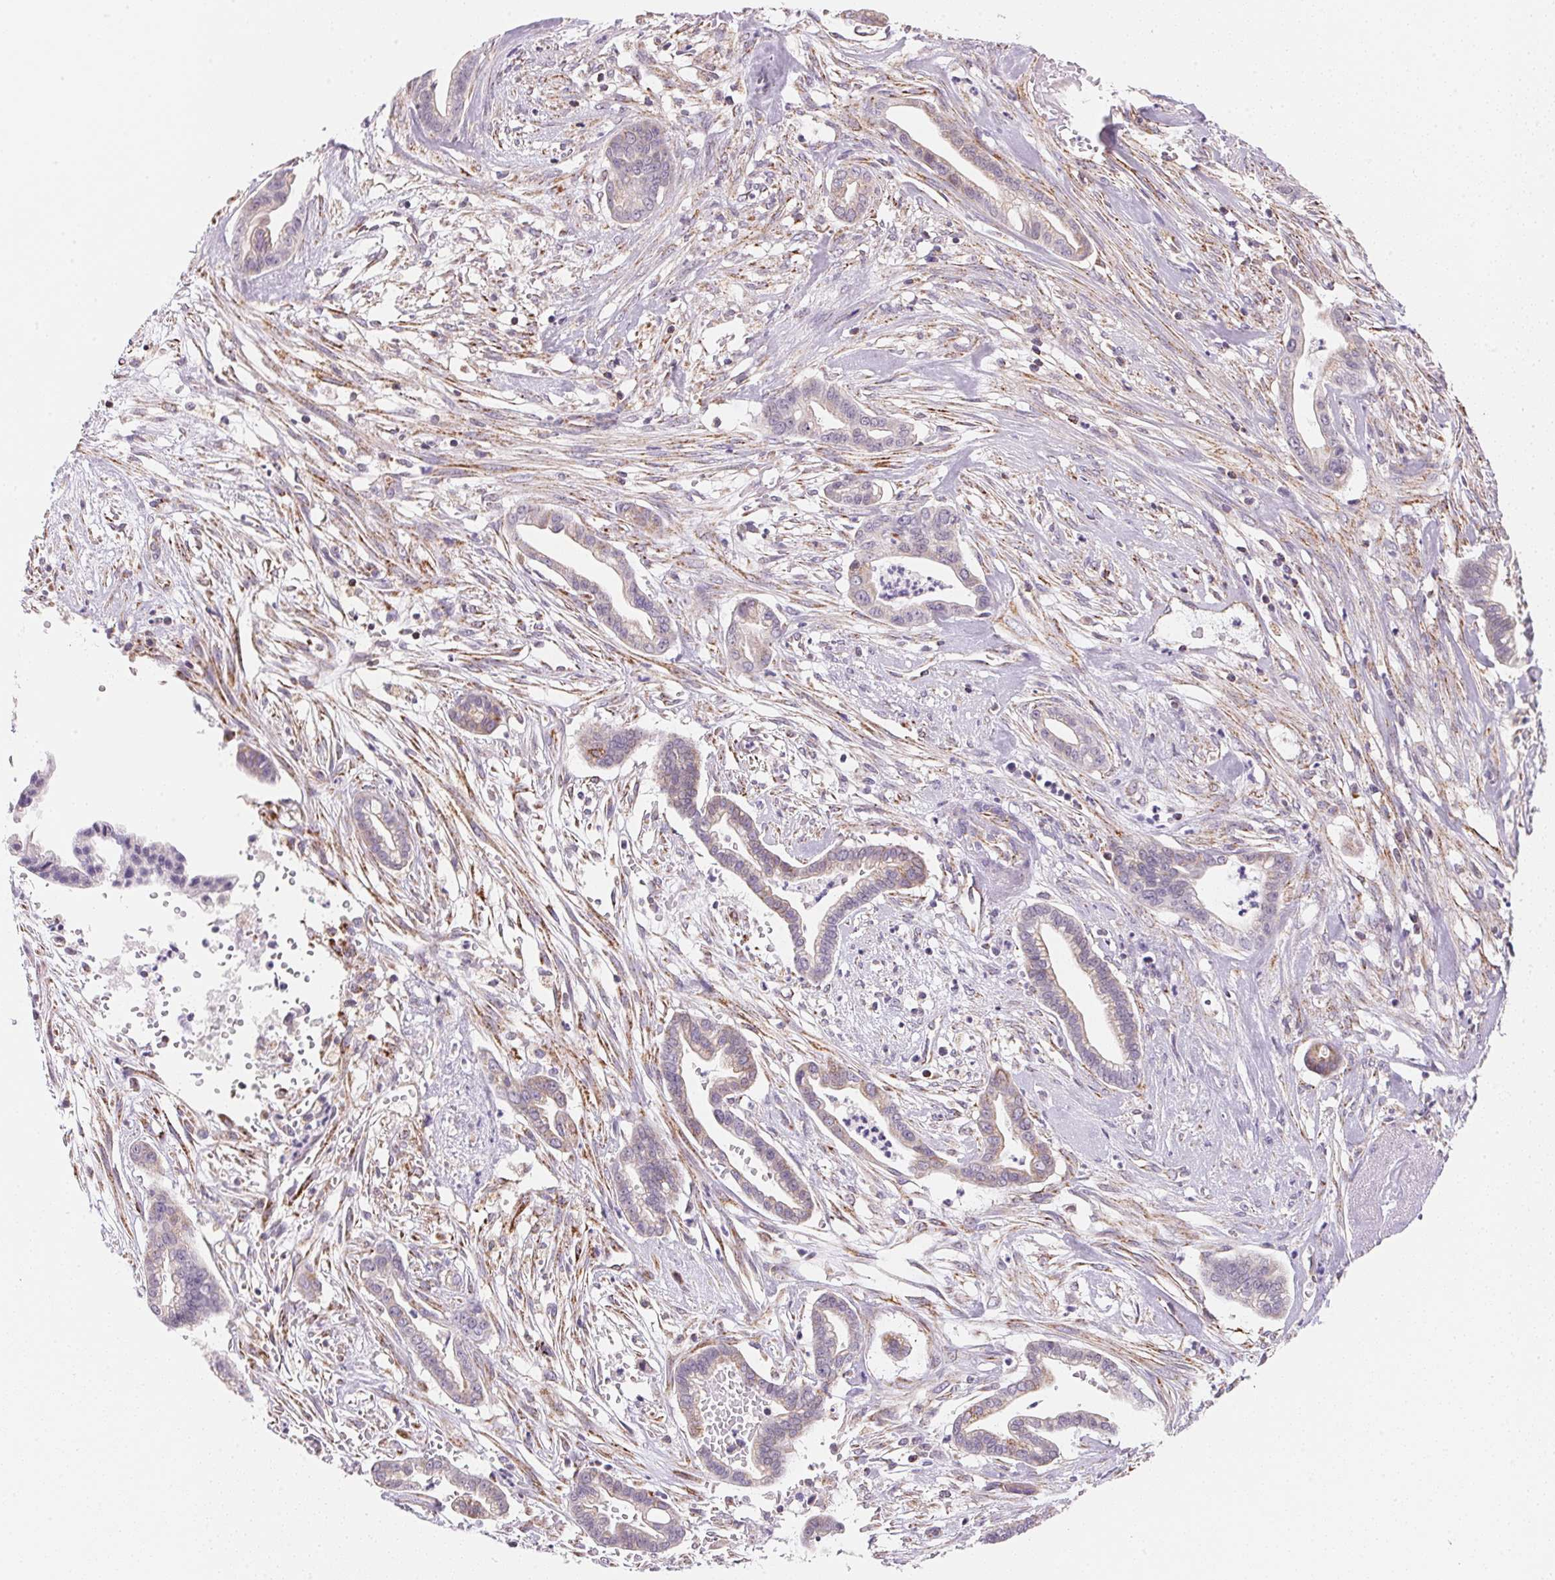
{"staining": {"intensity": "negative", "quantity": "none", "location": "none"}, "tissue": "cervical cancer", "cell_type": "Tumor cells", "image_type": "cancer", "snomed": [{"axis": "morphology", "description": "Adenocarcinoma, NOS"}, {"axis": "topography", "description": "Cervix"}], "caption": "There is no significant expression in tumor cells of cervical adenocarcinoma.", "gene": "GIPC2", "patient": {"sex": "female", "age": 62}}